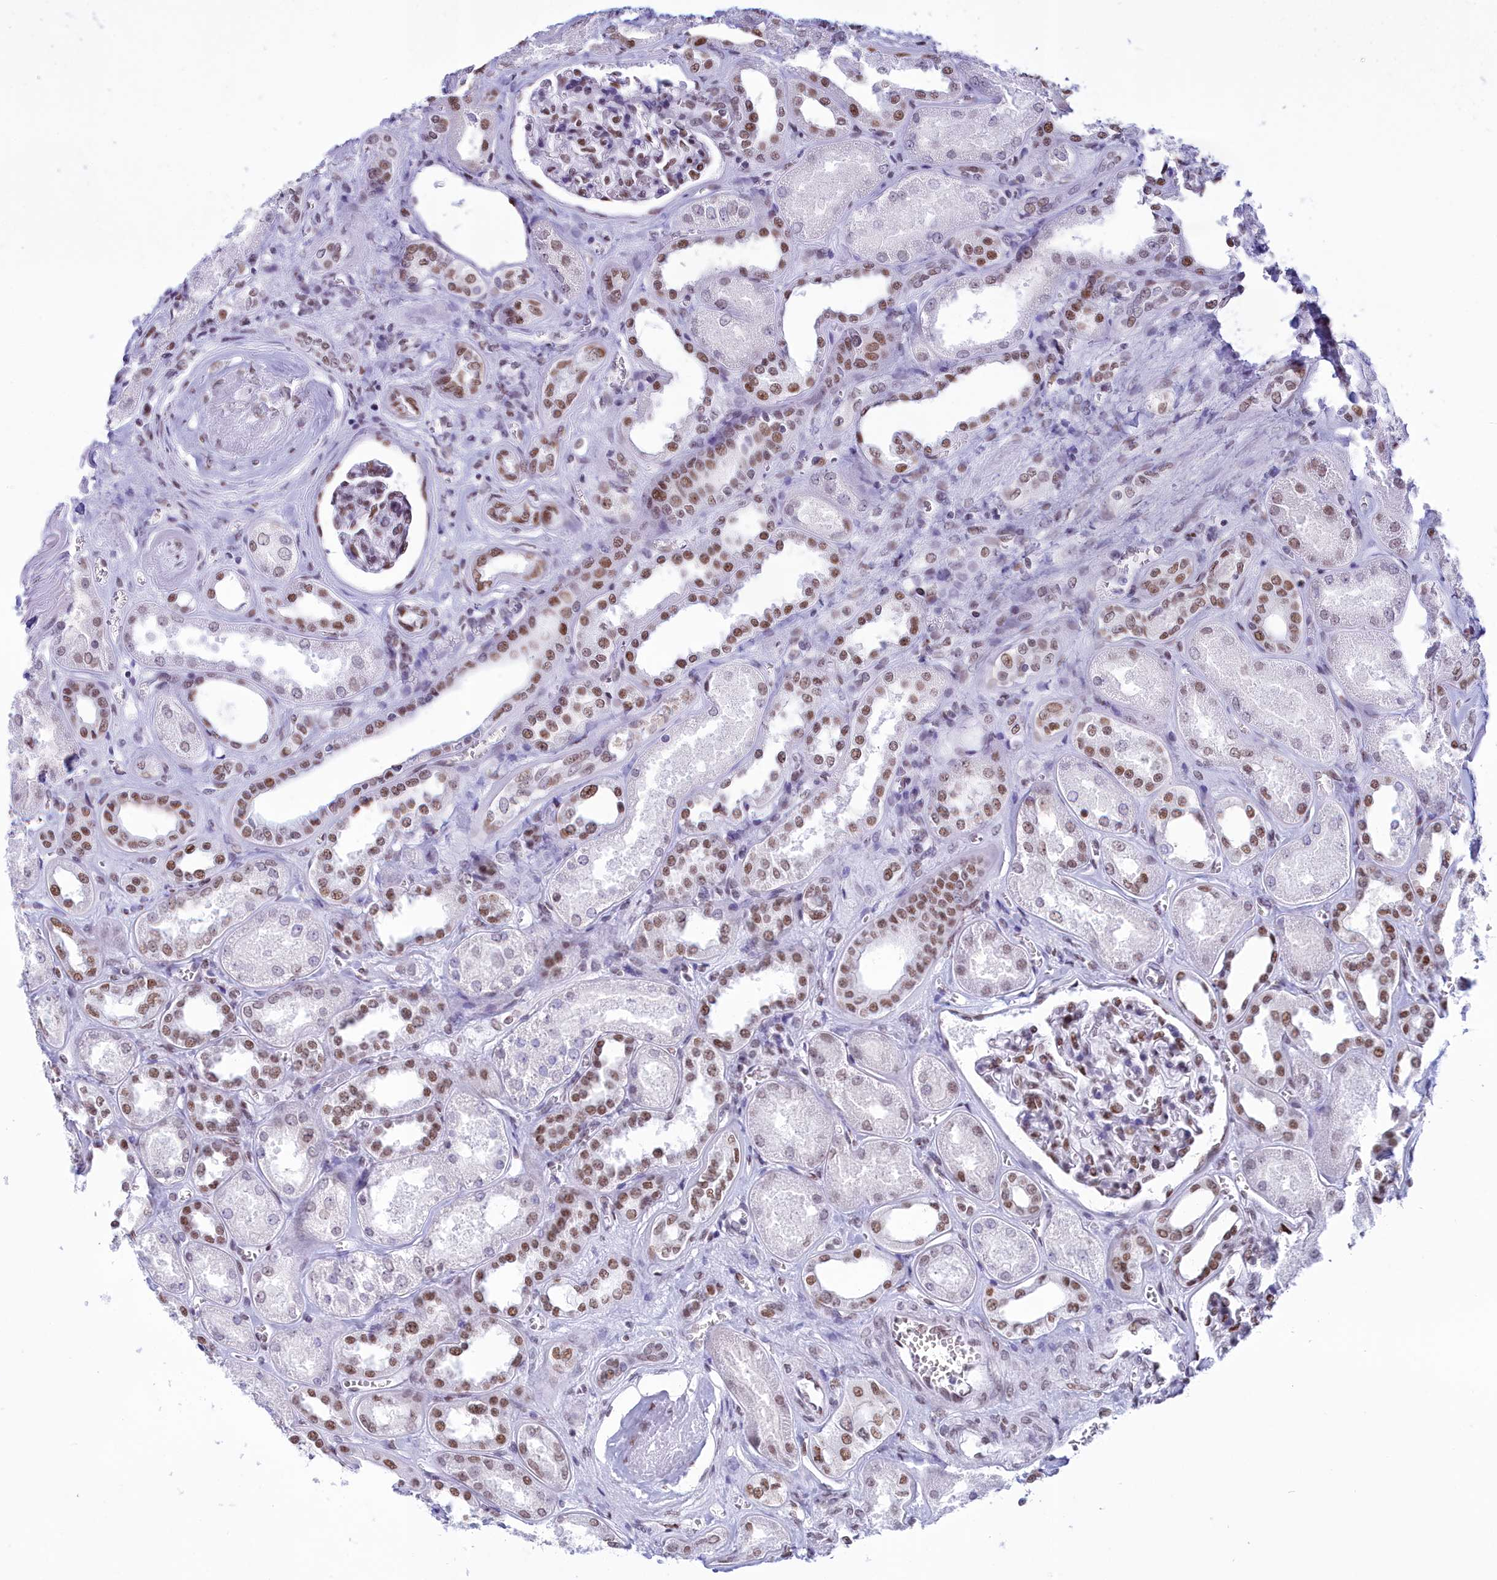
{"staining": {"intensity": "moderate", "quantity": "25%-75%", "location": "nuclear"}, "tissue": "kidney", "cell_type": "Cells in glomeruli", "image_type": "normal", "snomed": [{"axis": "morphology", "description": "Normal tissue, NOS"}, {"axis": "morphology", "description": "Adenocarcinoma, NOS"}, {"axis": "topography", "description": "Kidney"}], "caption": "Immunohistochemical staining of normal human kidney demonstrates 25%-75% levels of moderate nuclear protein staining in about 25%-75% of cells in glomeruli. The staining is performed using DAB (3,3'-diaminobenzidine) brown chromogen to label protein expression. The nuclei are counter-stained blue using hematoxylin.", "gene": "CDC26", "patient": {"sex": "female", "age": 68}}